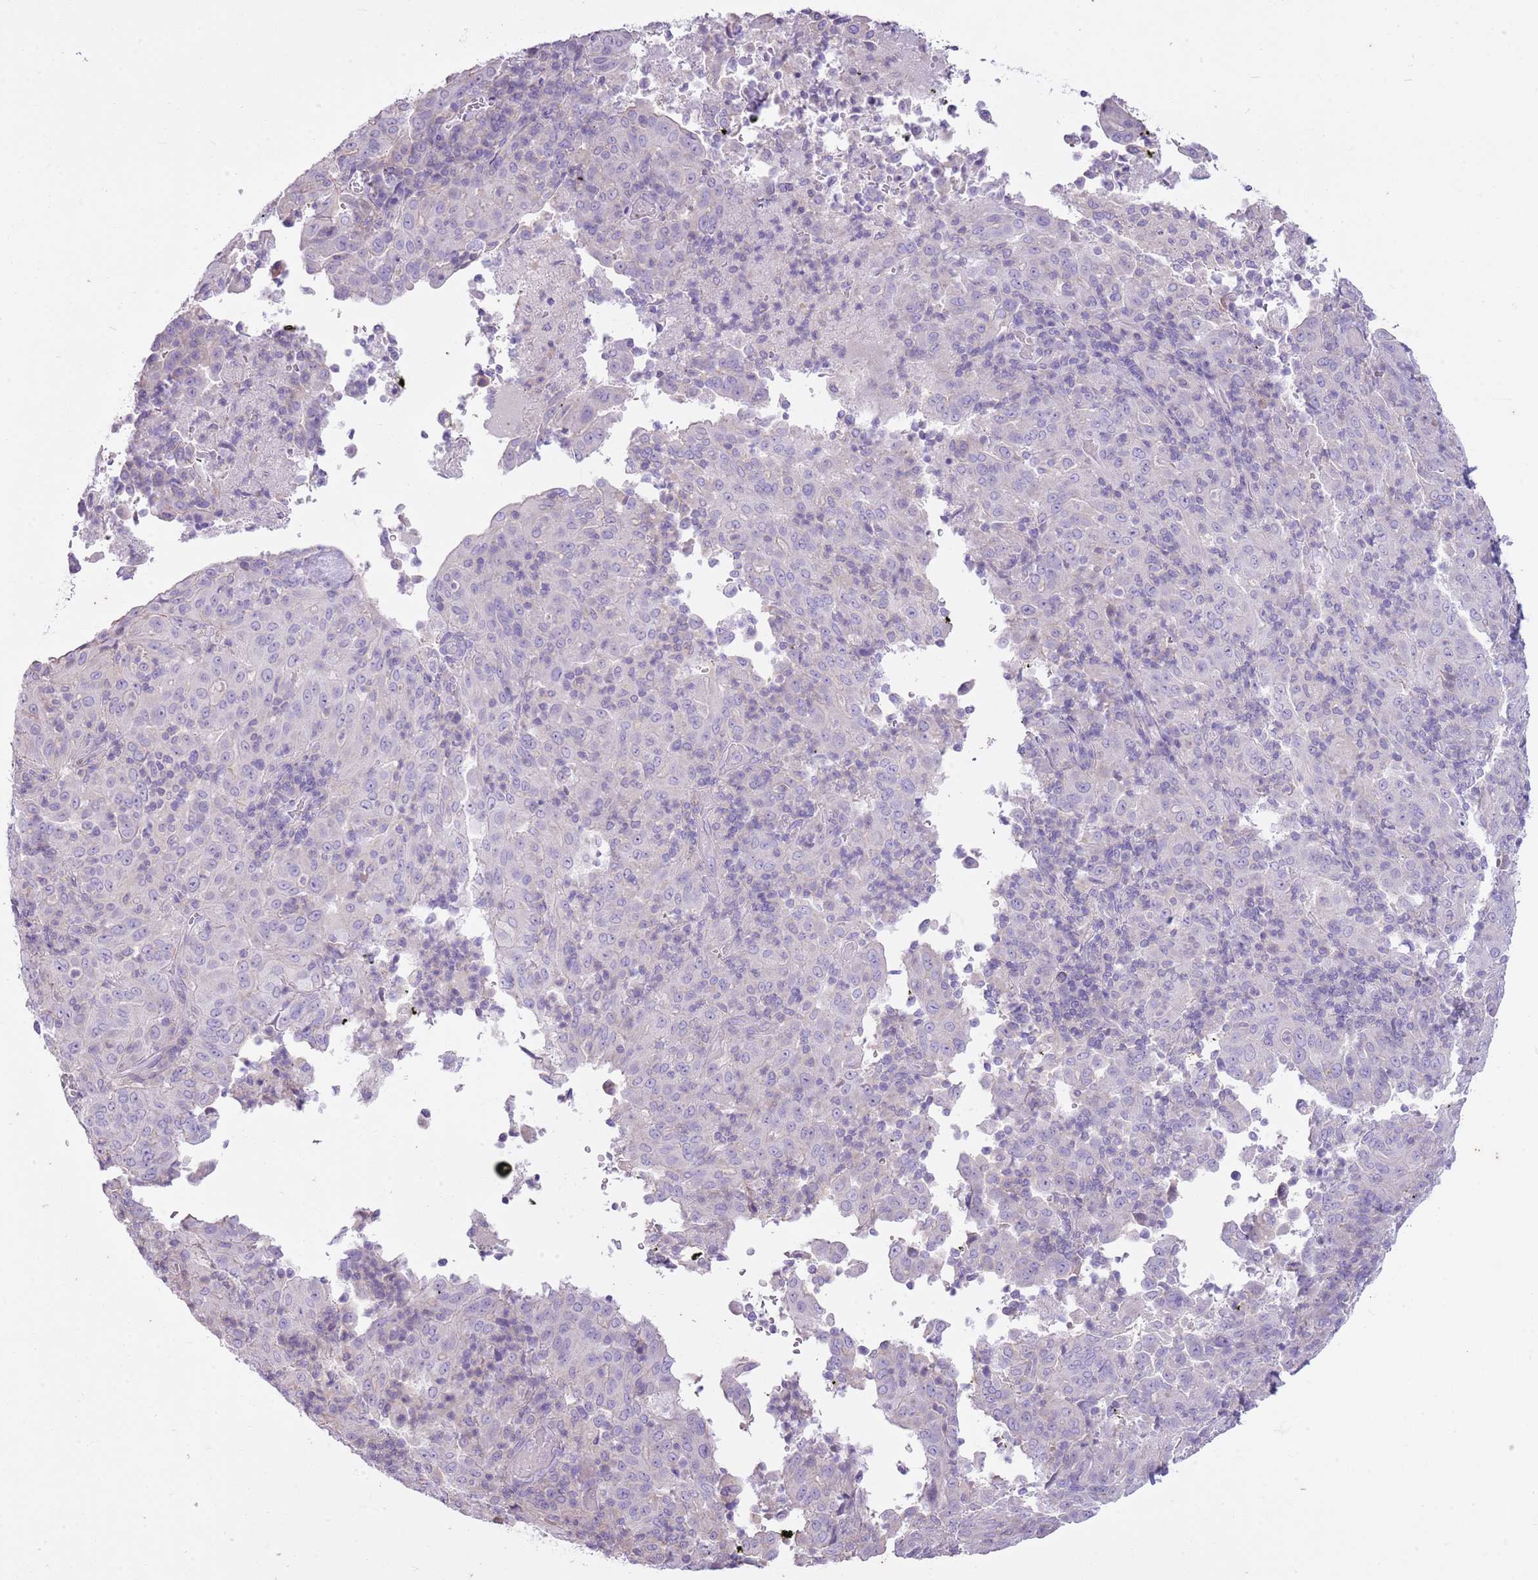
{"staining": {"intensity": "negative", "quantity": "none", "location": "none"}, "tissue": "pancreatic cancer", "cell_type": "Tumor cells", "image_type": "cancer", "snomed": [{"axis": "morphology", "description": "Adenocarcinoma, NOS"}, {"axis": "topography", "description": "Pancreas"}], "caption": "Immunohistochemical staining of human pancreatic adenocarcinoma exhibits no significant staining in tumor cells.", "gene": "CNPPD1", "patient": {"sex": "male", "age": 63}}